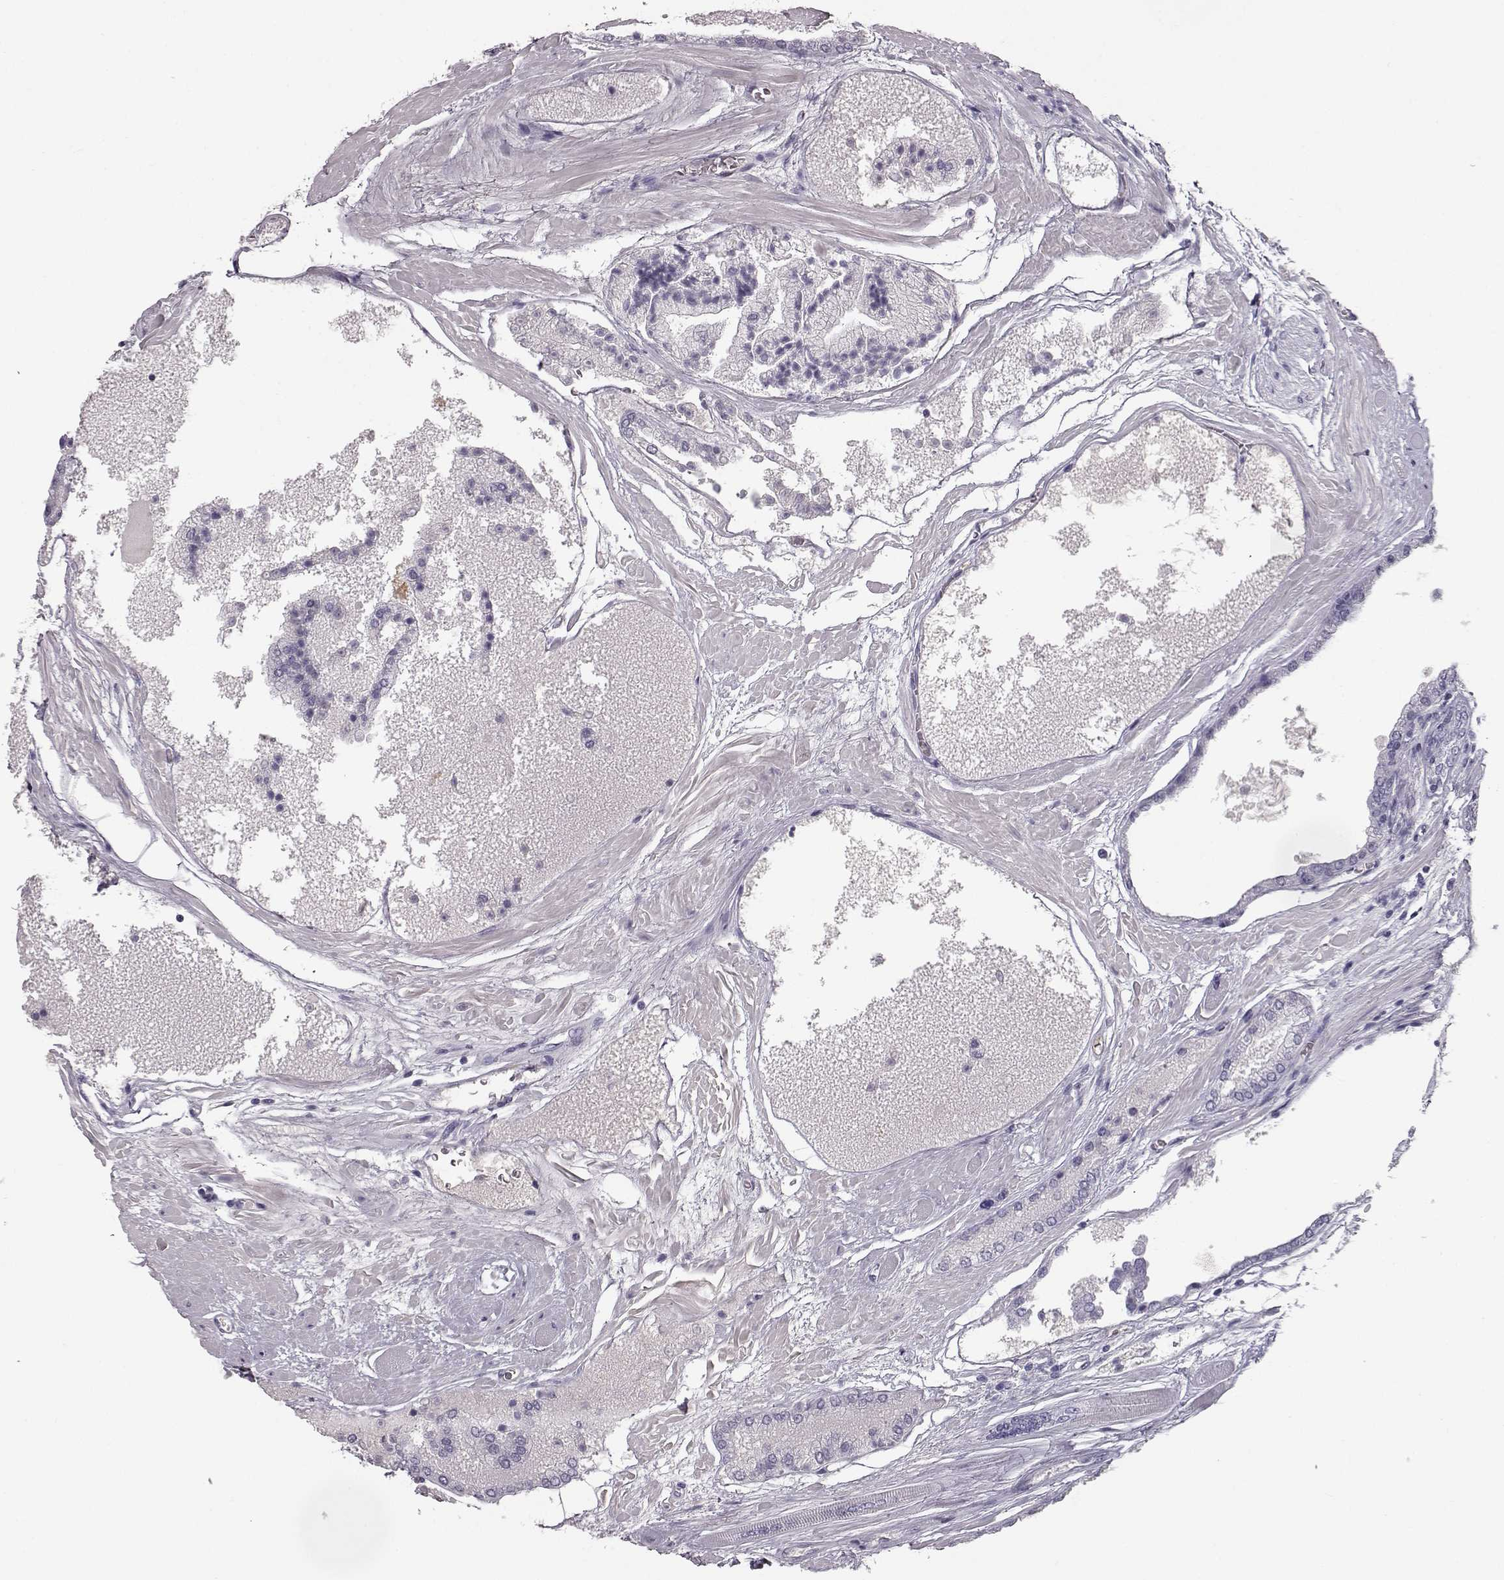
{"staining": {"intensity": "negative", "quantity": "none", "location": "none"}, "tissue": "prostate cancer", "cell_type": "Tumor cells", "image_type": "cancer", "snomed": [{"axis": "morphology", "description": "Adenocarcinoma, High grade"}, {"axis": "topography", "description": "Prostate"}], "caption": "Photomicrograph shows no protein positivity in tumor cells of prostate adenocarcinoma (high-grade) tissue.", "gene": "CCL19", "patient": {"sex": "male", "age": 56}}